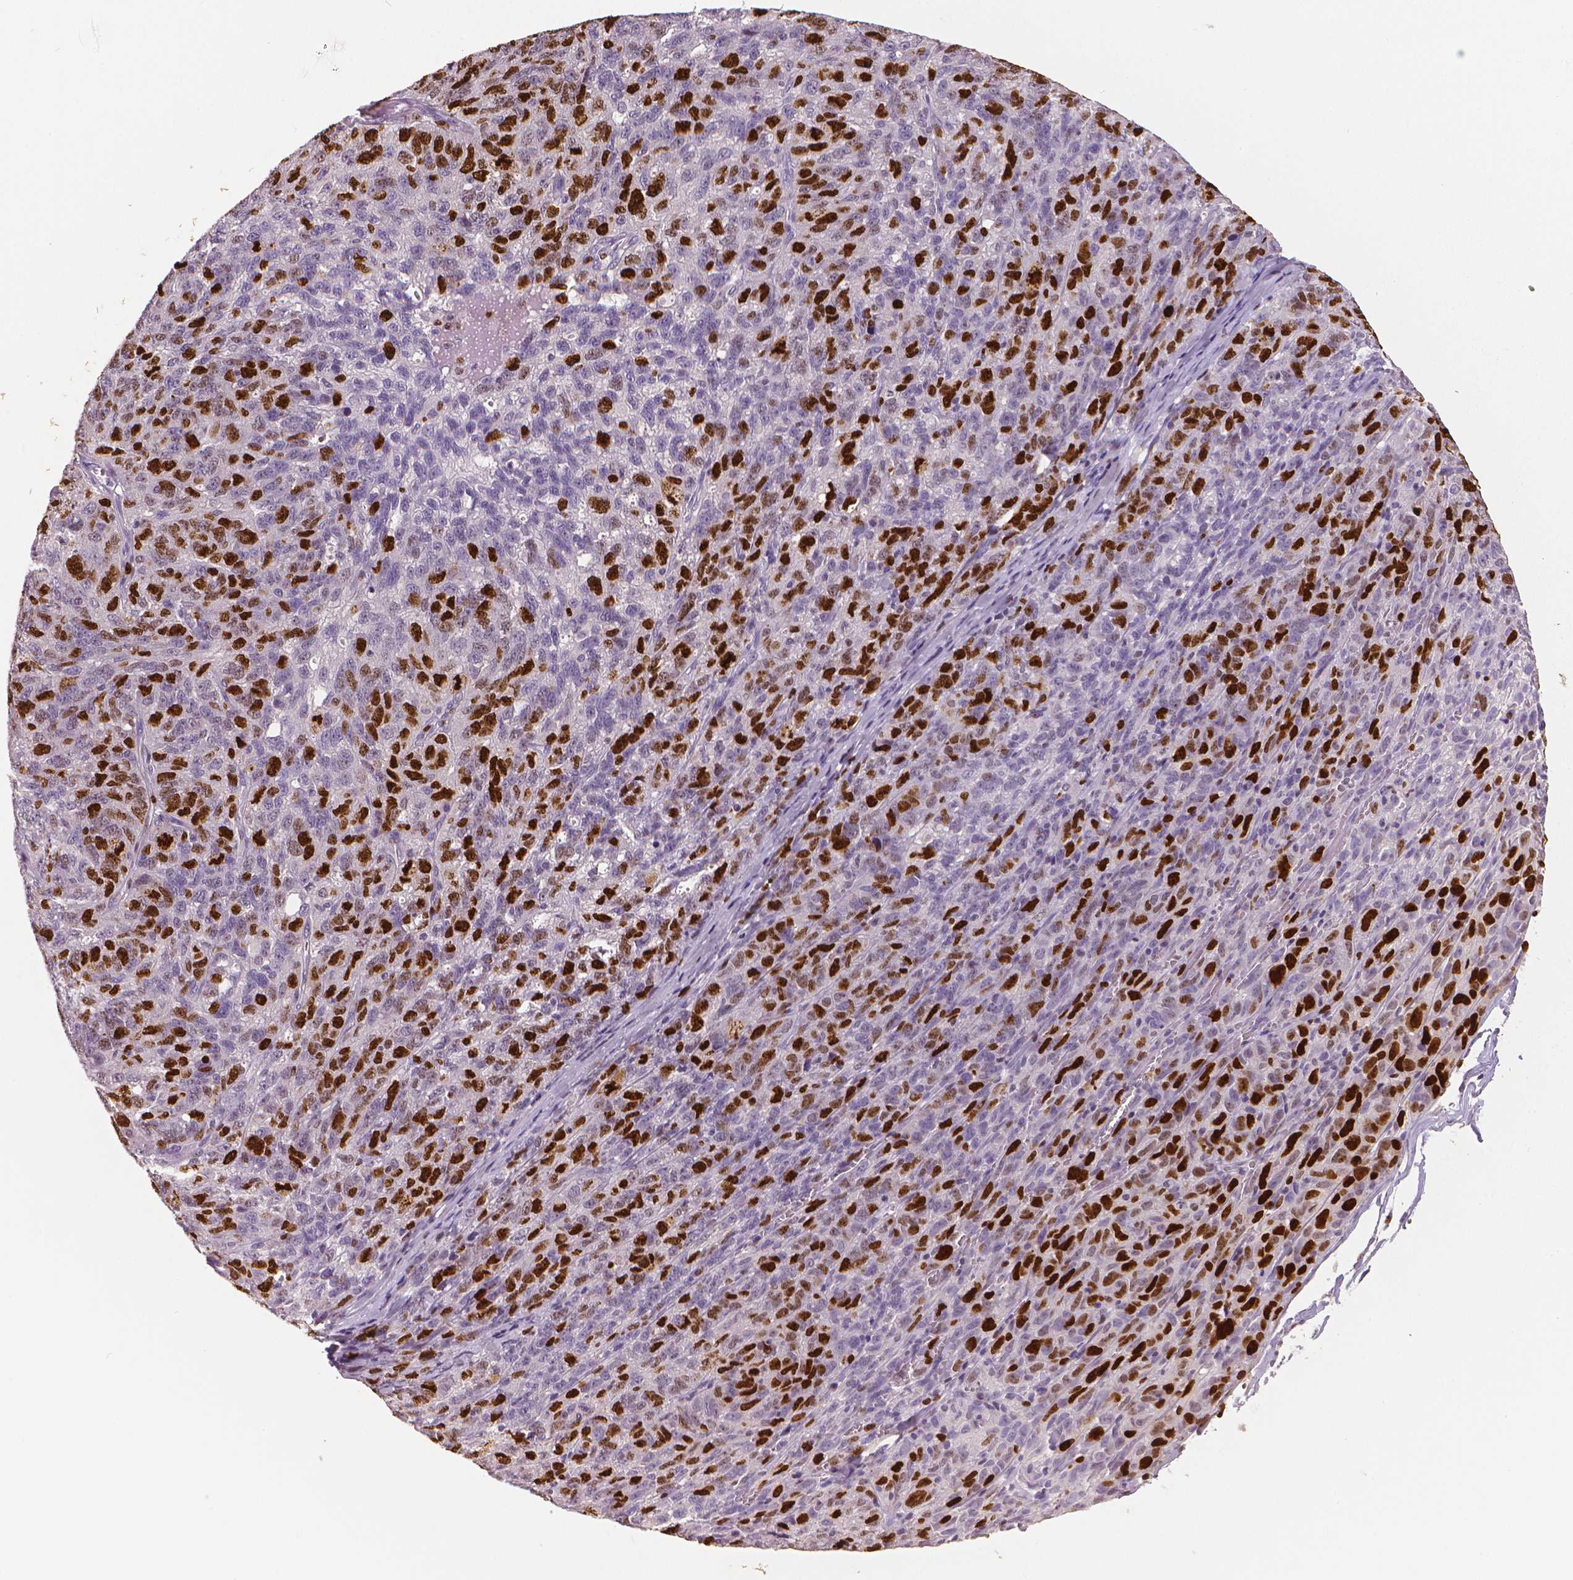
{"staining": {"intensity": "strong", "quantity": "25%-75%", "location": "nuclear"}, "tissue": "ovarian cancer", "cell_type": "Tumor cells", "image_type": "cancer", "snomed": [{"axis": "morphology", "description": "Cystadenocarcinoma, serous, NOS"}, {"axis": "topography", "description": "Ovary"}], "caption": "Approximately 25%-75% of tumor cells in human ovarian cancer (serous cystadenocarcinoma) show strong nuclear protein positivity as visualized by brown immunohistochemical staining.", "gene": "MKI67", "patient": {"sex": "female", "age": 71}}